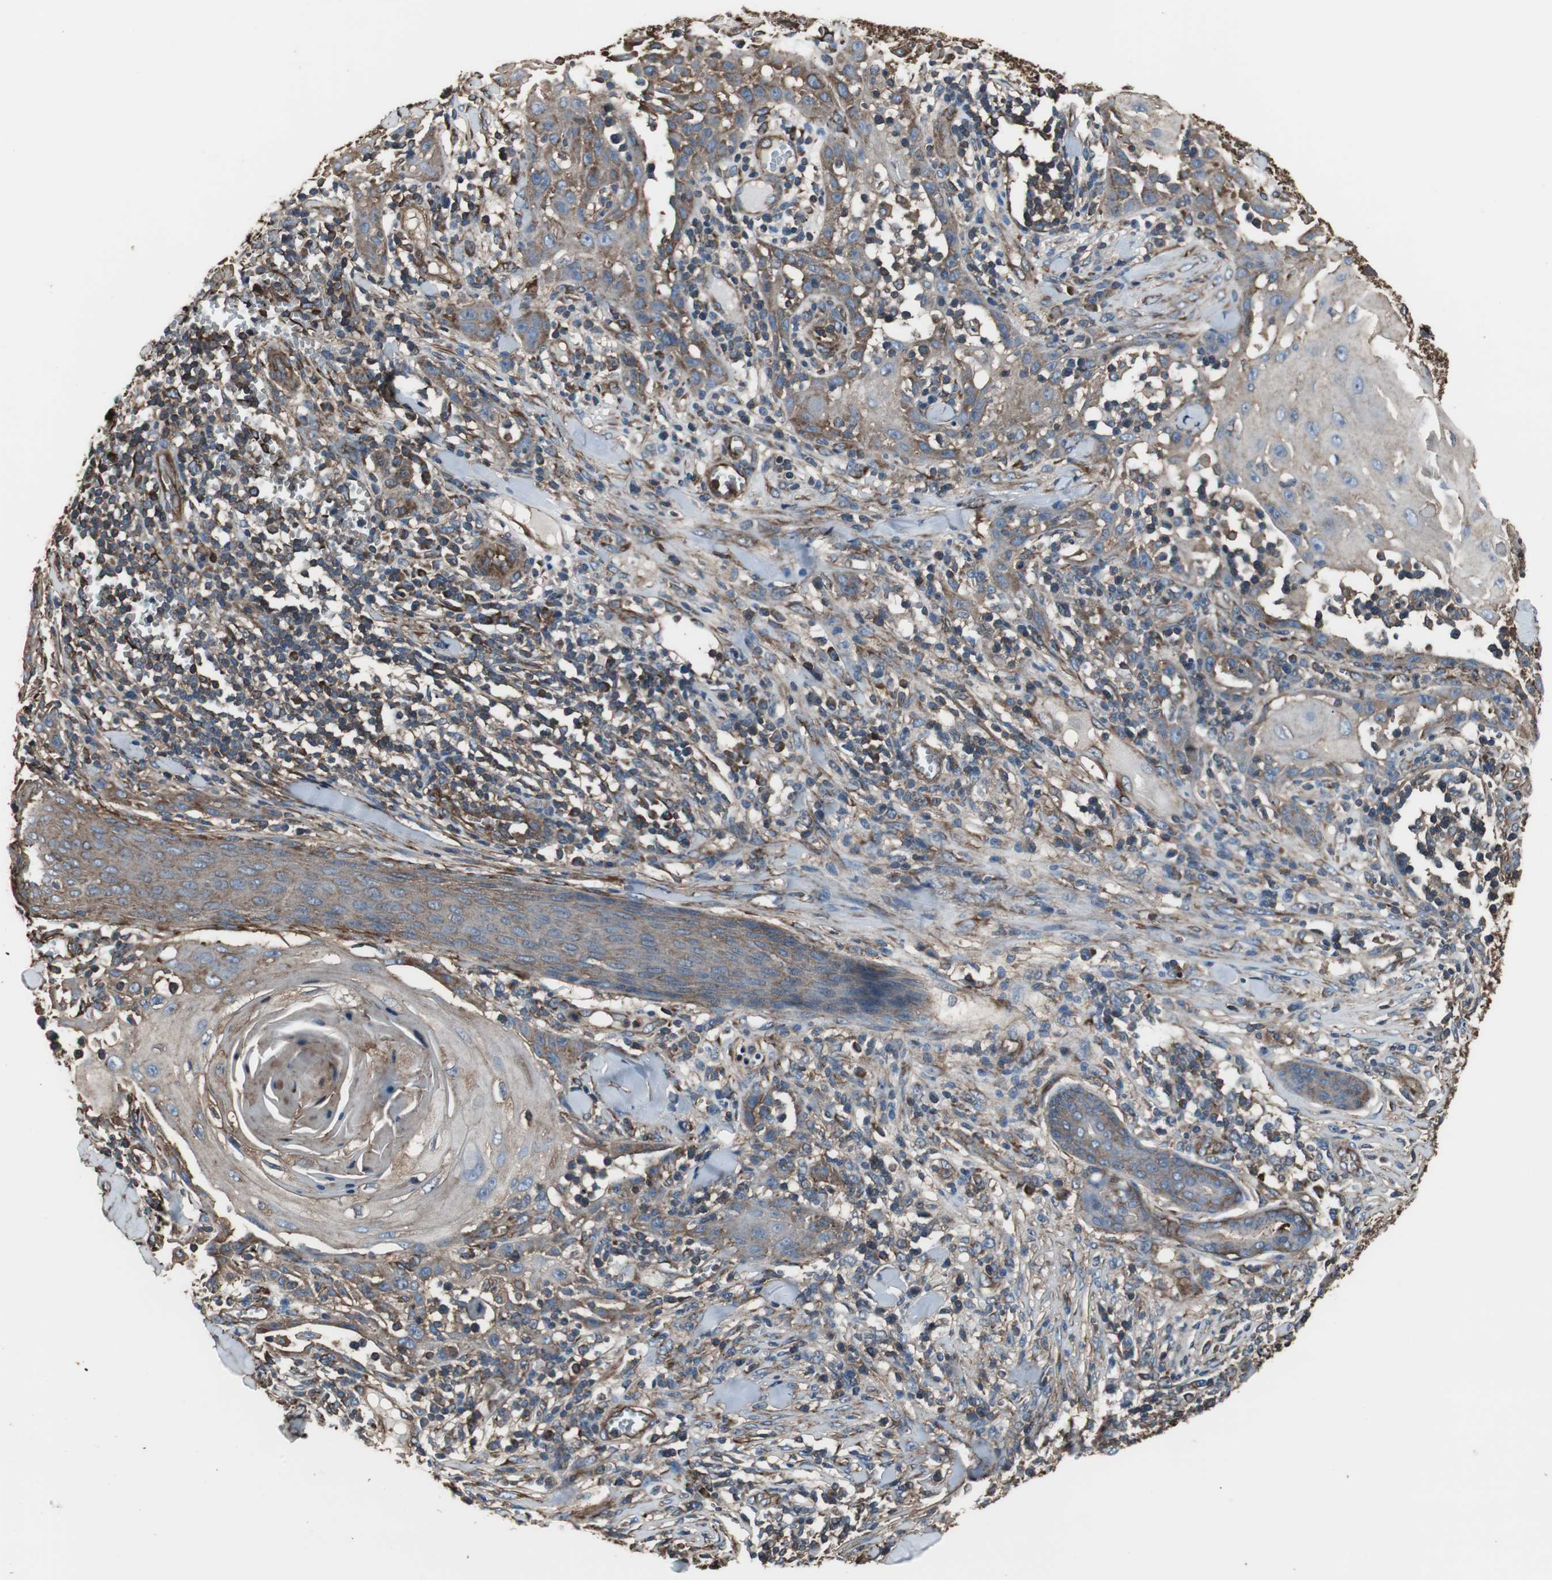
{"staining": {"intensity": "moderate", "quantity": "25%-75%", "location": "cytoplasmic/membranous"}, "tissue": "skin cancer", "cell_type": "Tumor cells", "image_type": "cancer", "snomed": [{"axis": "morphology", "description": "Squamous cell carcinoma, NOS"}, {"axis": "topography", "description": "Skin"}], "caption": "Brown immunohistochemical staining in skin cancer reveals moderate cytoplasmic/membranous positivity in about 25%-75% of tumor cells. (DAB IHC, brown staining for protein, blue staining for nuclei).", "gene": "ACTN1", "patient": {"sex": "male", "age": 24}}